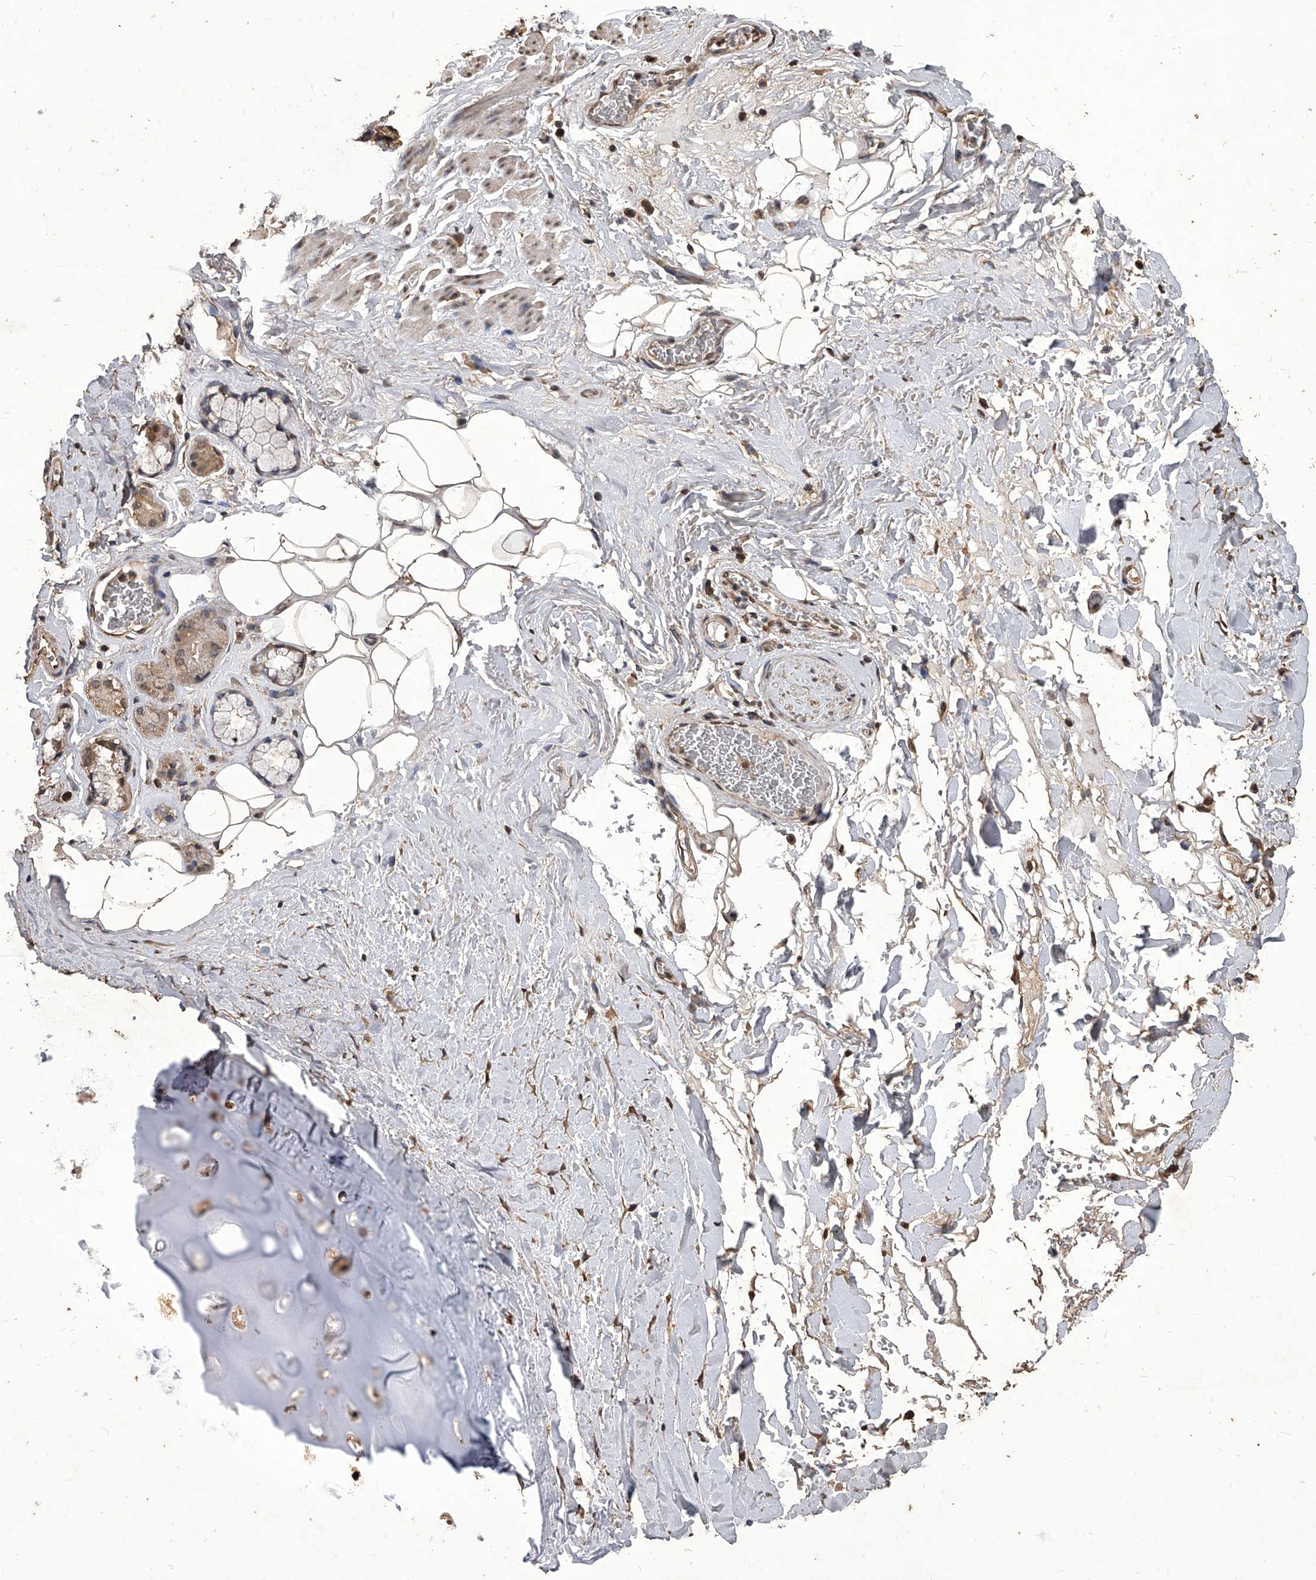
{"staining": {"intensity": "moderate", "quantity": ">75%", "location": "cytoplasmic/membranous"}, "tissue": "adipose tissue", "cell_type": "Adipocytes", "image_type": "normal", "snomed": [{"axis": "morphology", "description": "Normal tissue, NOS"}, {"axis": "topography", "description": "Cartilage tissue"}], "caption": "Adipose tissue stained with DAB (3,3'-diaminobenzidine) immunohistochemistry exhibits medium levels of moderate cytoplasmic/membranous expression in about >75% of adipocytes.", "gene": "FBXL4", "patient": {"sex": "female", "age": 63}}